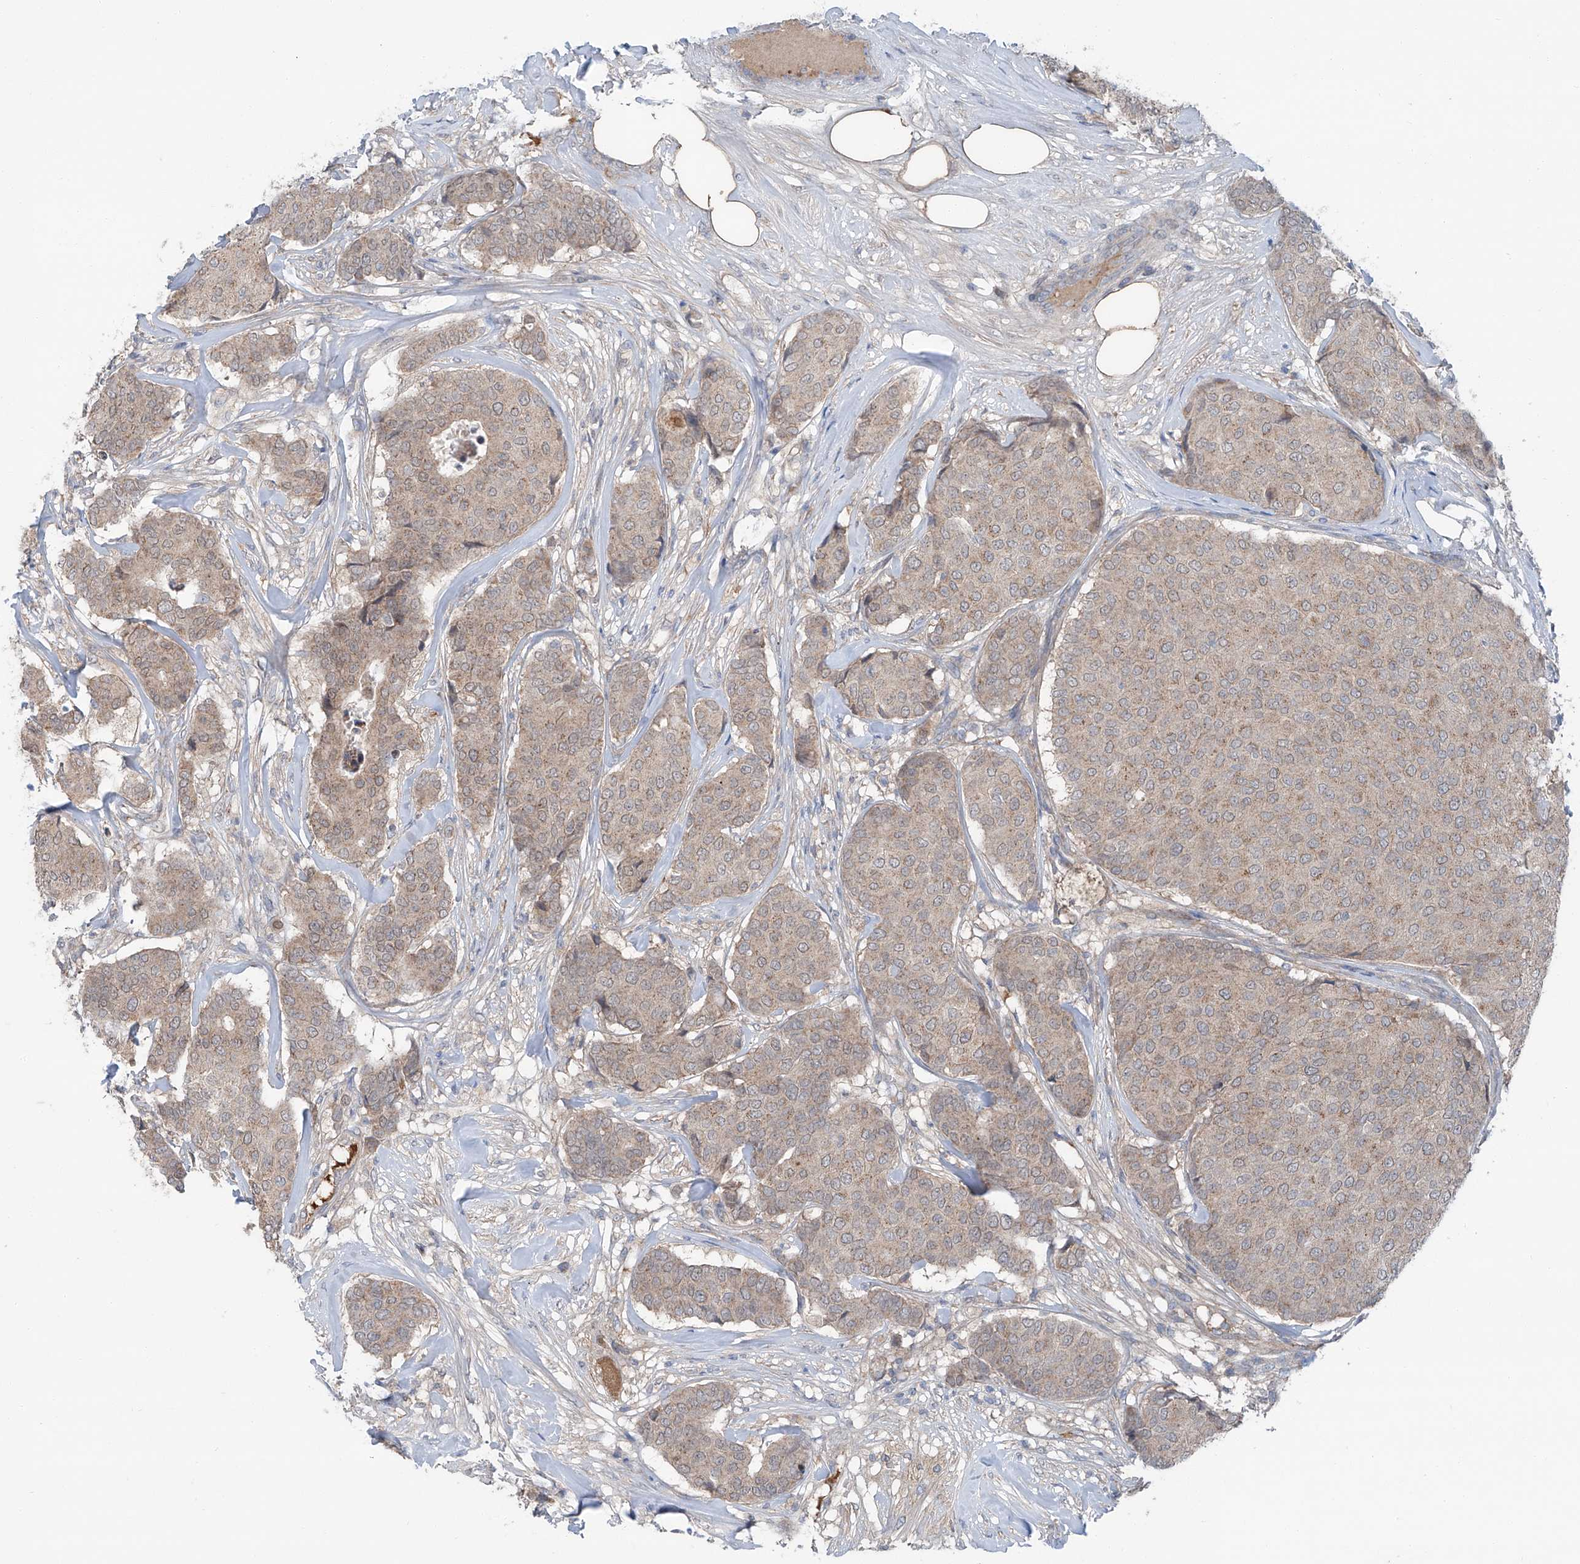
{"staining": {"intensity": "weak", "quantity": ">75%", "location": "cytoplasmic/membranous"}, "tissue": "breast cancer", "cell_type": "Tumor cells", "image_type": "cancer", "snomed": [{"axis": "morphology", "description": "Duct carcinoma"}, {"axis": "topography", "description": "Breast"}], "caption": "Breast invasive ductal carcinoma stained for a protein (brown) exhibits weak cytoplasmic/membranous positive expression in about >75% of tumor cells.", "gene": "SIX4", "patient": {"sex": "female", "age": 75}}